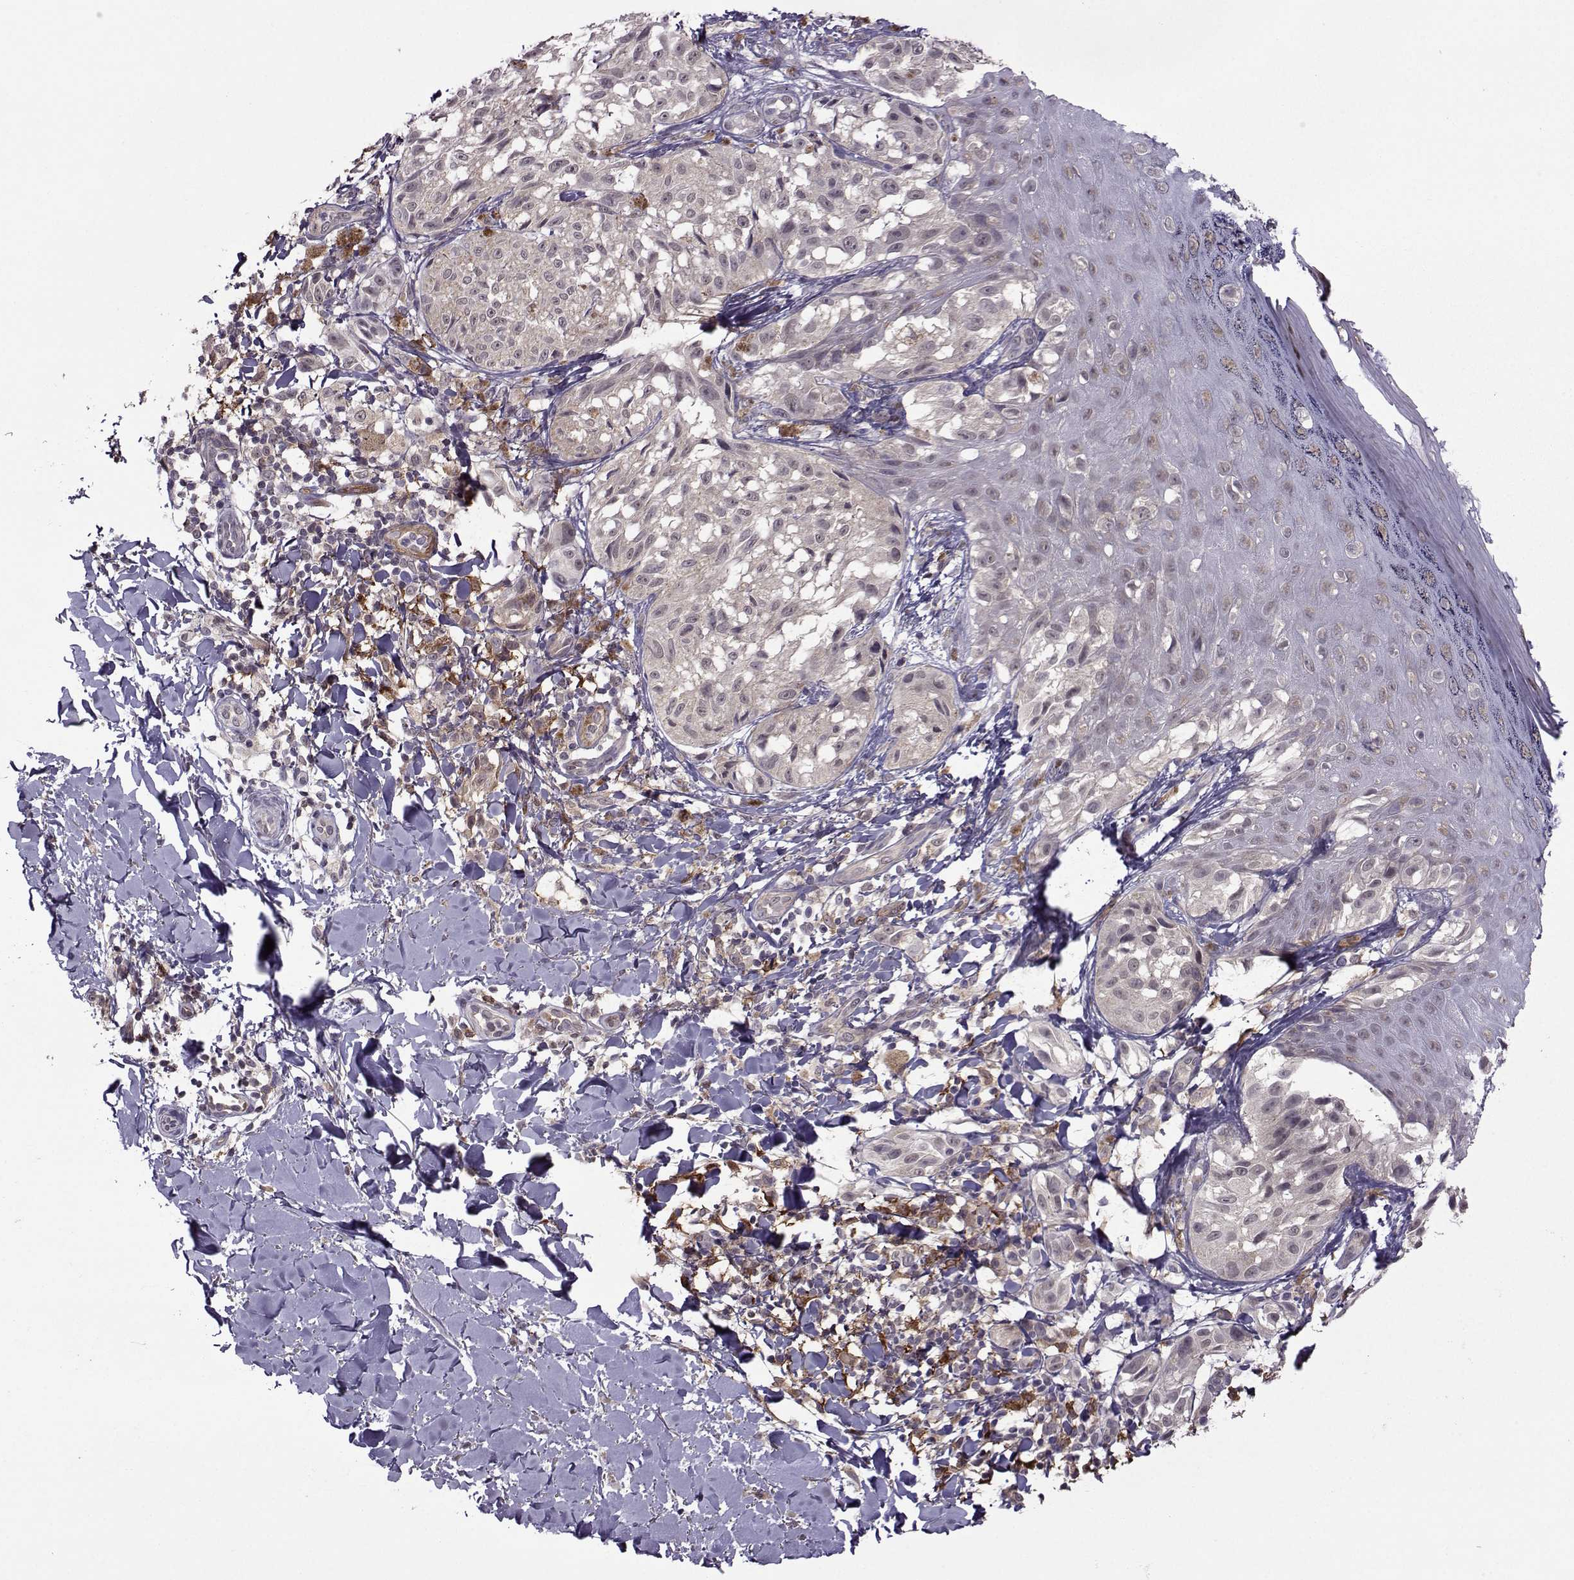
{"staining": {"intensity": "negative", "quantity": "none", "location": "none"}, "tissue": "melanoma", "cell_type": "Tumor cells", "image_type": "cancer", "snomed": [{"axis": "morphology", "description": "Malignant melanoma, NOS"}, {"axis": "topography", "description": "Skin"}], "caption": "This is an IHC micrograph of malignant melanoma. There is no staining in tumor cells.", "gene": "DDX20", "patient": {"sex": "male", "age": 36}}